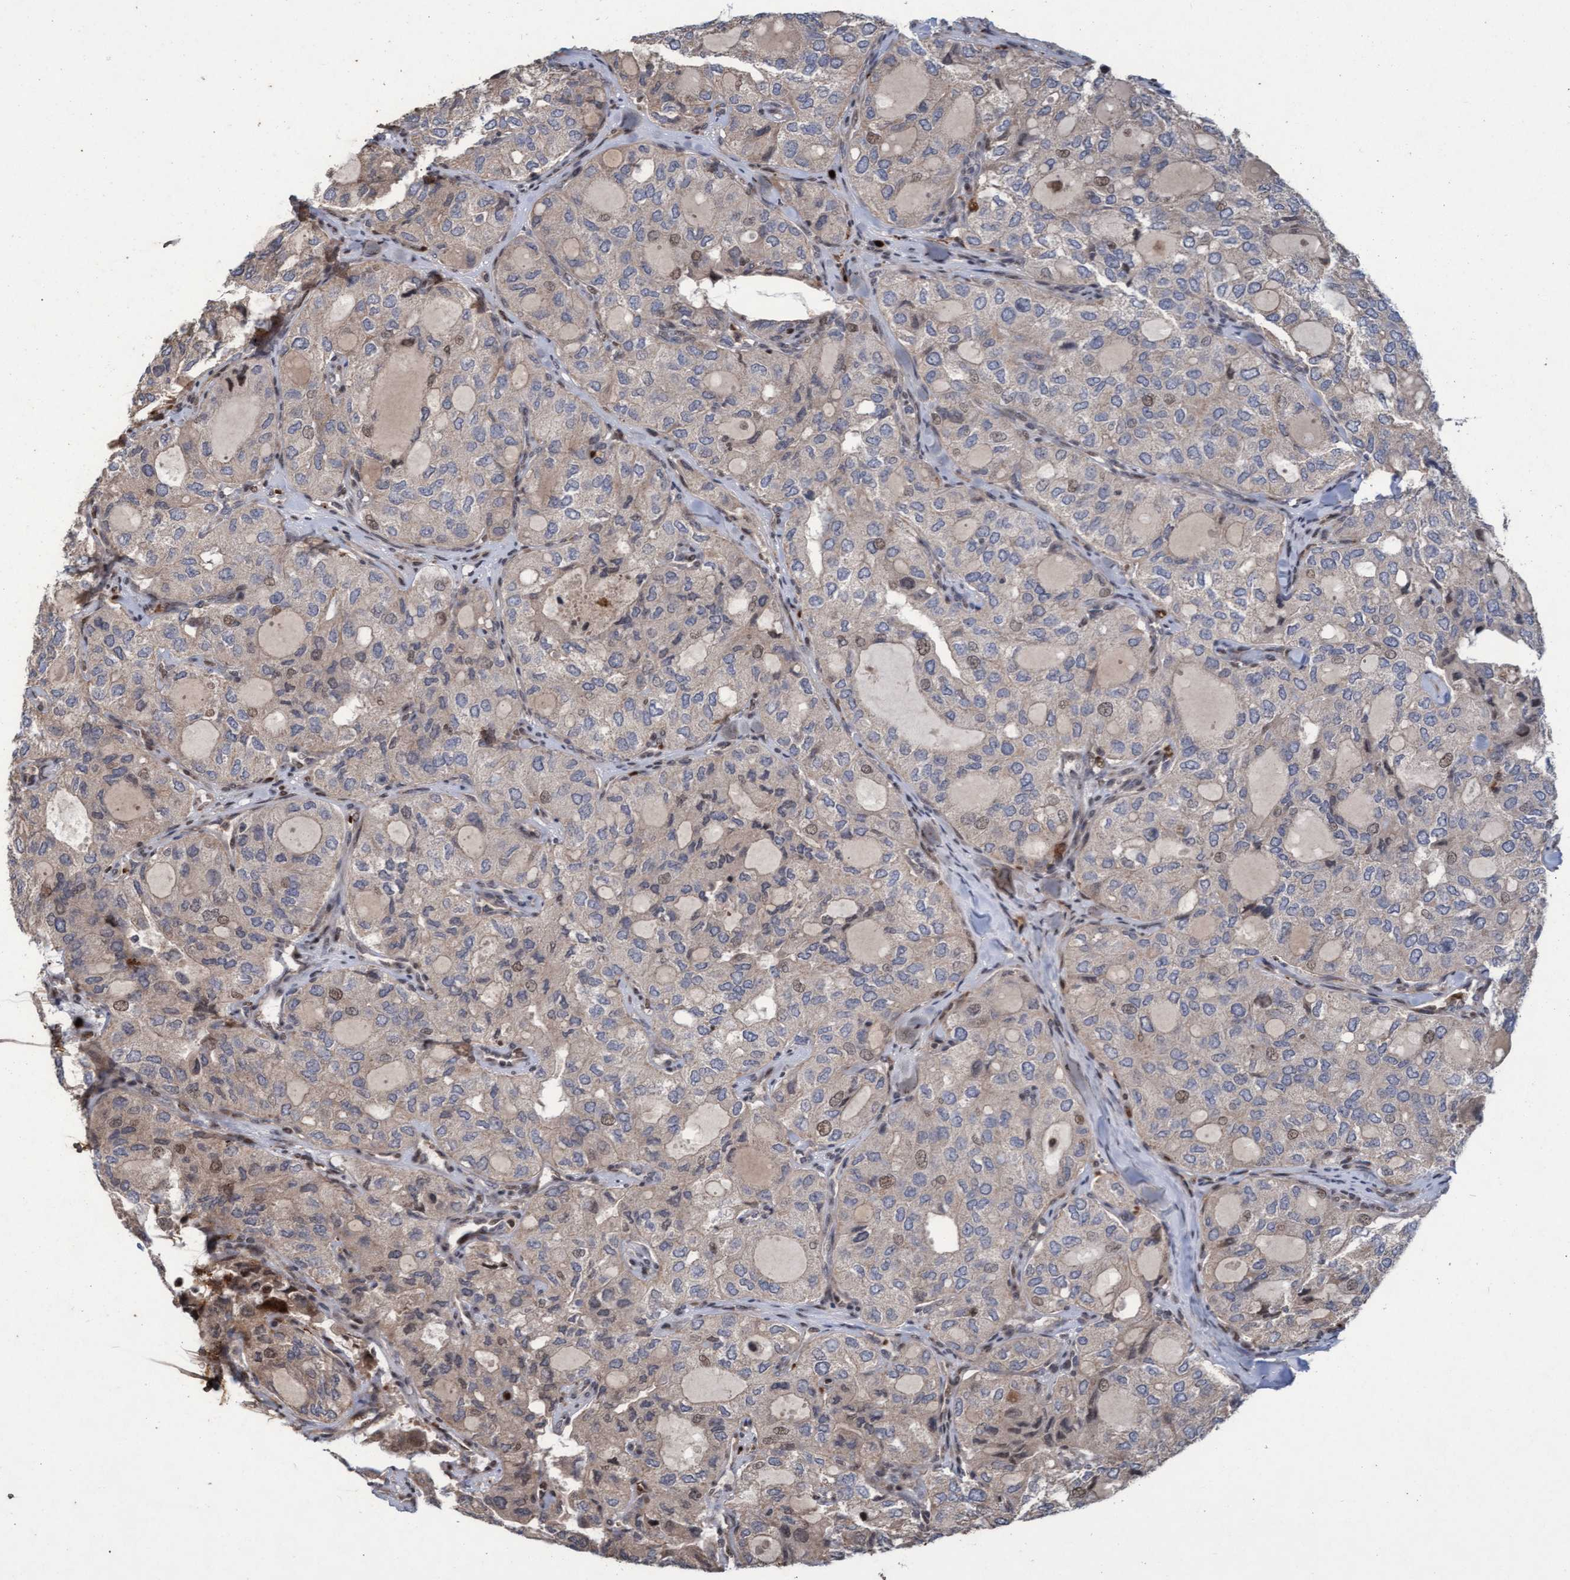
{"staining": {"intensity": "weak", "quantity": ">75%", "location": "cytoplasmic/membranous,nuclear"}, "tissue": "thyroid cancer", "cell_type": "Tumor cells", "image_type": "cancer", "snomed": [{"axis": "morphology", "description": "Follicular adenoma carcinoma, NOS"}, {"axis": "topography", "description": "Thyroid gland"}], "caption": "Thyroid cancer (follicular adenoma carcinoma) tissue reveals weak cytoplasmic/membranous and nuclear expression in approximately >75% of tumor cells, visualized by immunohistochemistry.", "gene": "KCNC2", "patient": {"sex": "male", "age": 75}}